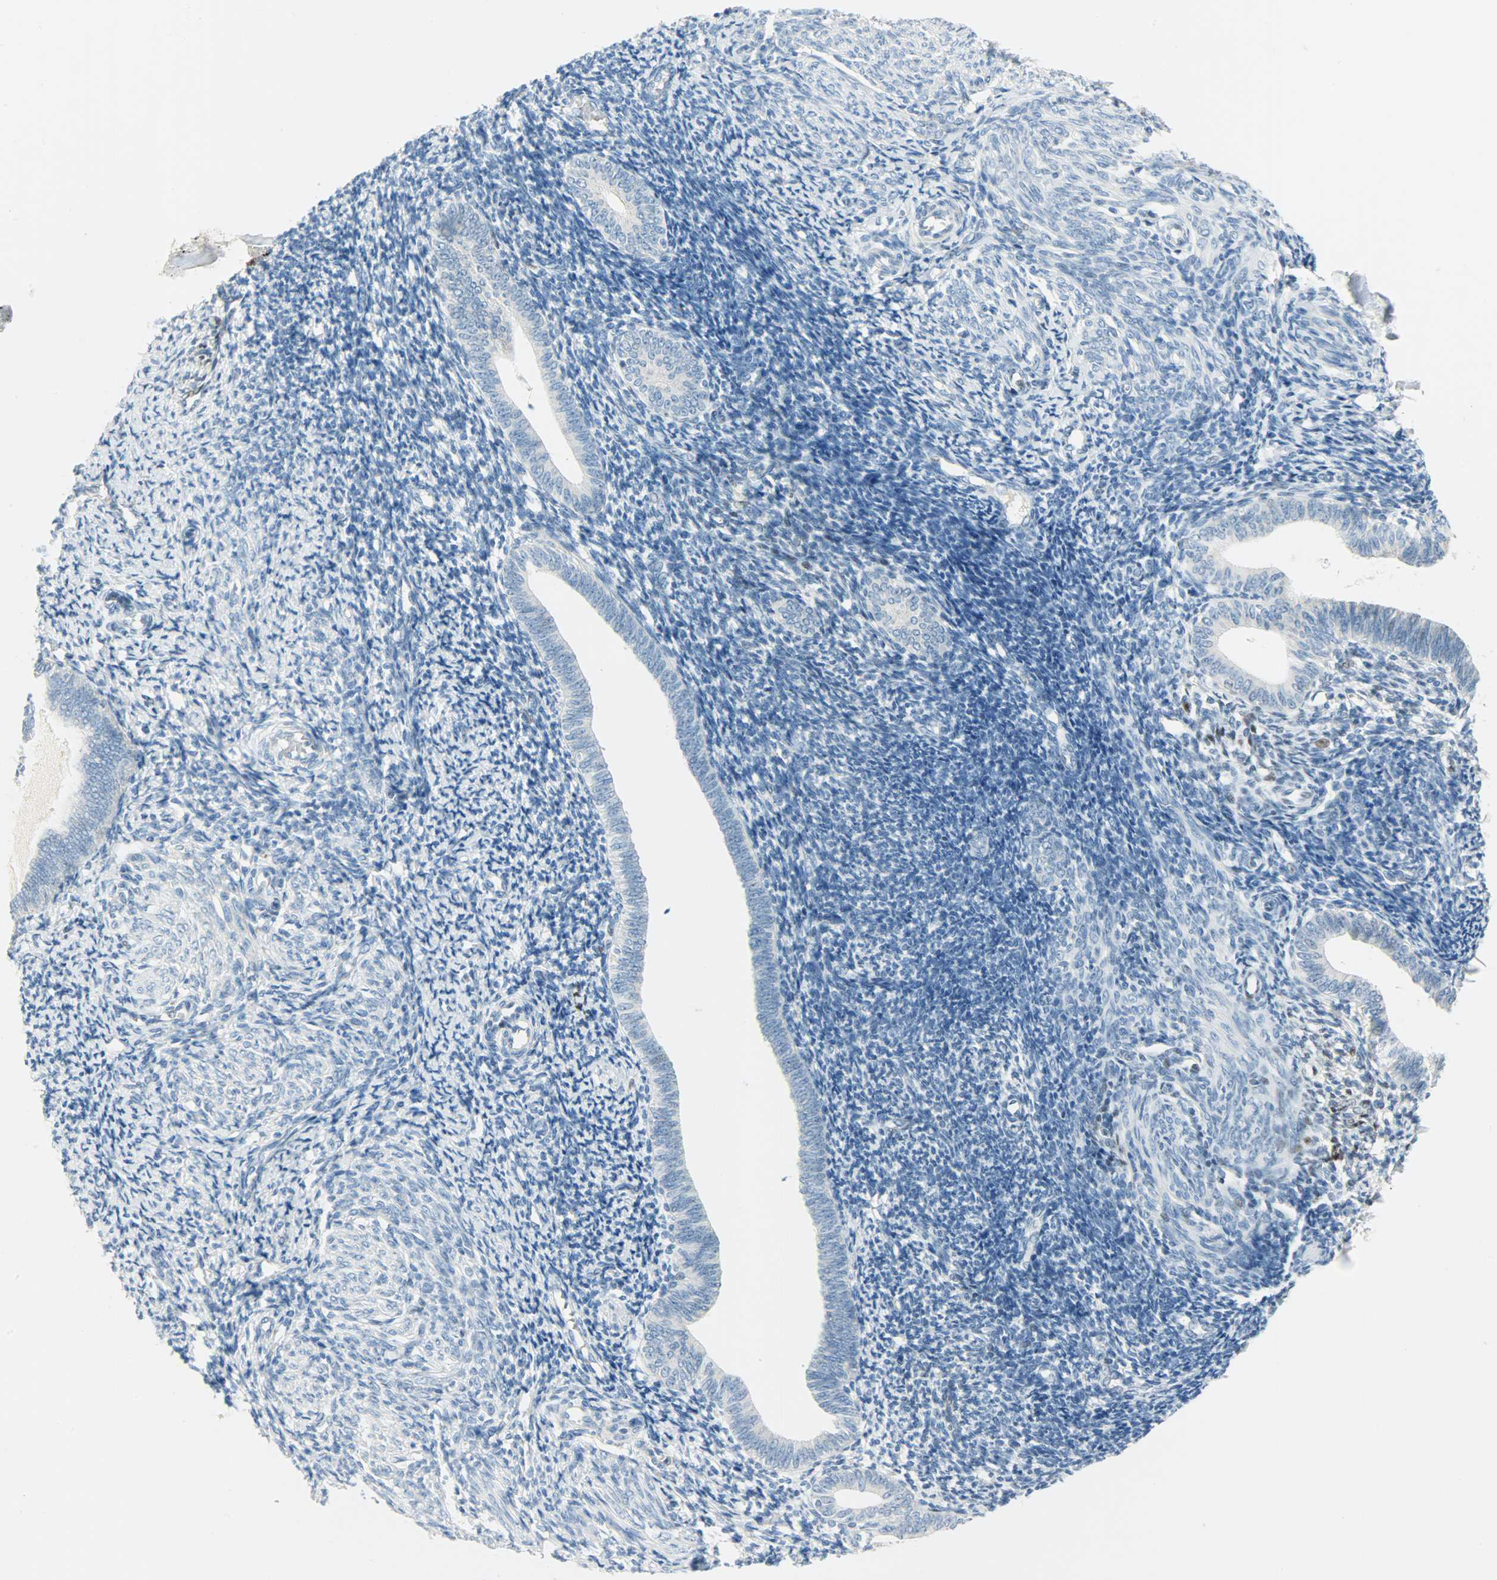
{"staining": {"intensity": "moderate", "quantity": "<25%", "location": "nuclear"}, "tissue": "endometrium", "cell_type": "Cells in endometrial stroma", "image_type": "normal", "snomed": [{"axis": "morphology", "description": "Normal tissue, NOS"}, {"axis": "topography", "description": "Endometrium"}], "caption": "Immunohistochemistry (DAB (3,3'-diaminobenzidine)) staining of normal human endometrium displays moderate nuclear protein staining in about <25% of cells in endometrial stroma.", "gene": "JUNB", "patient": {"sex": "female", "age": 57}}